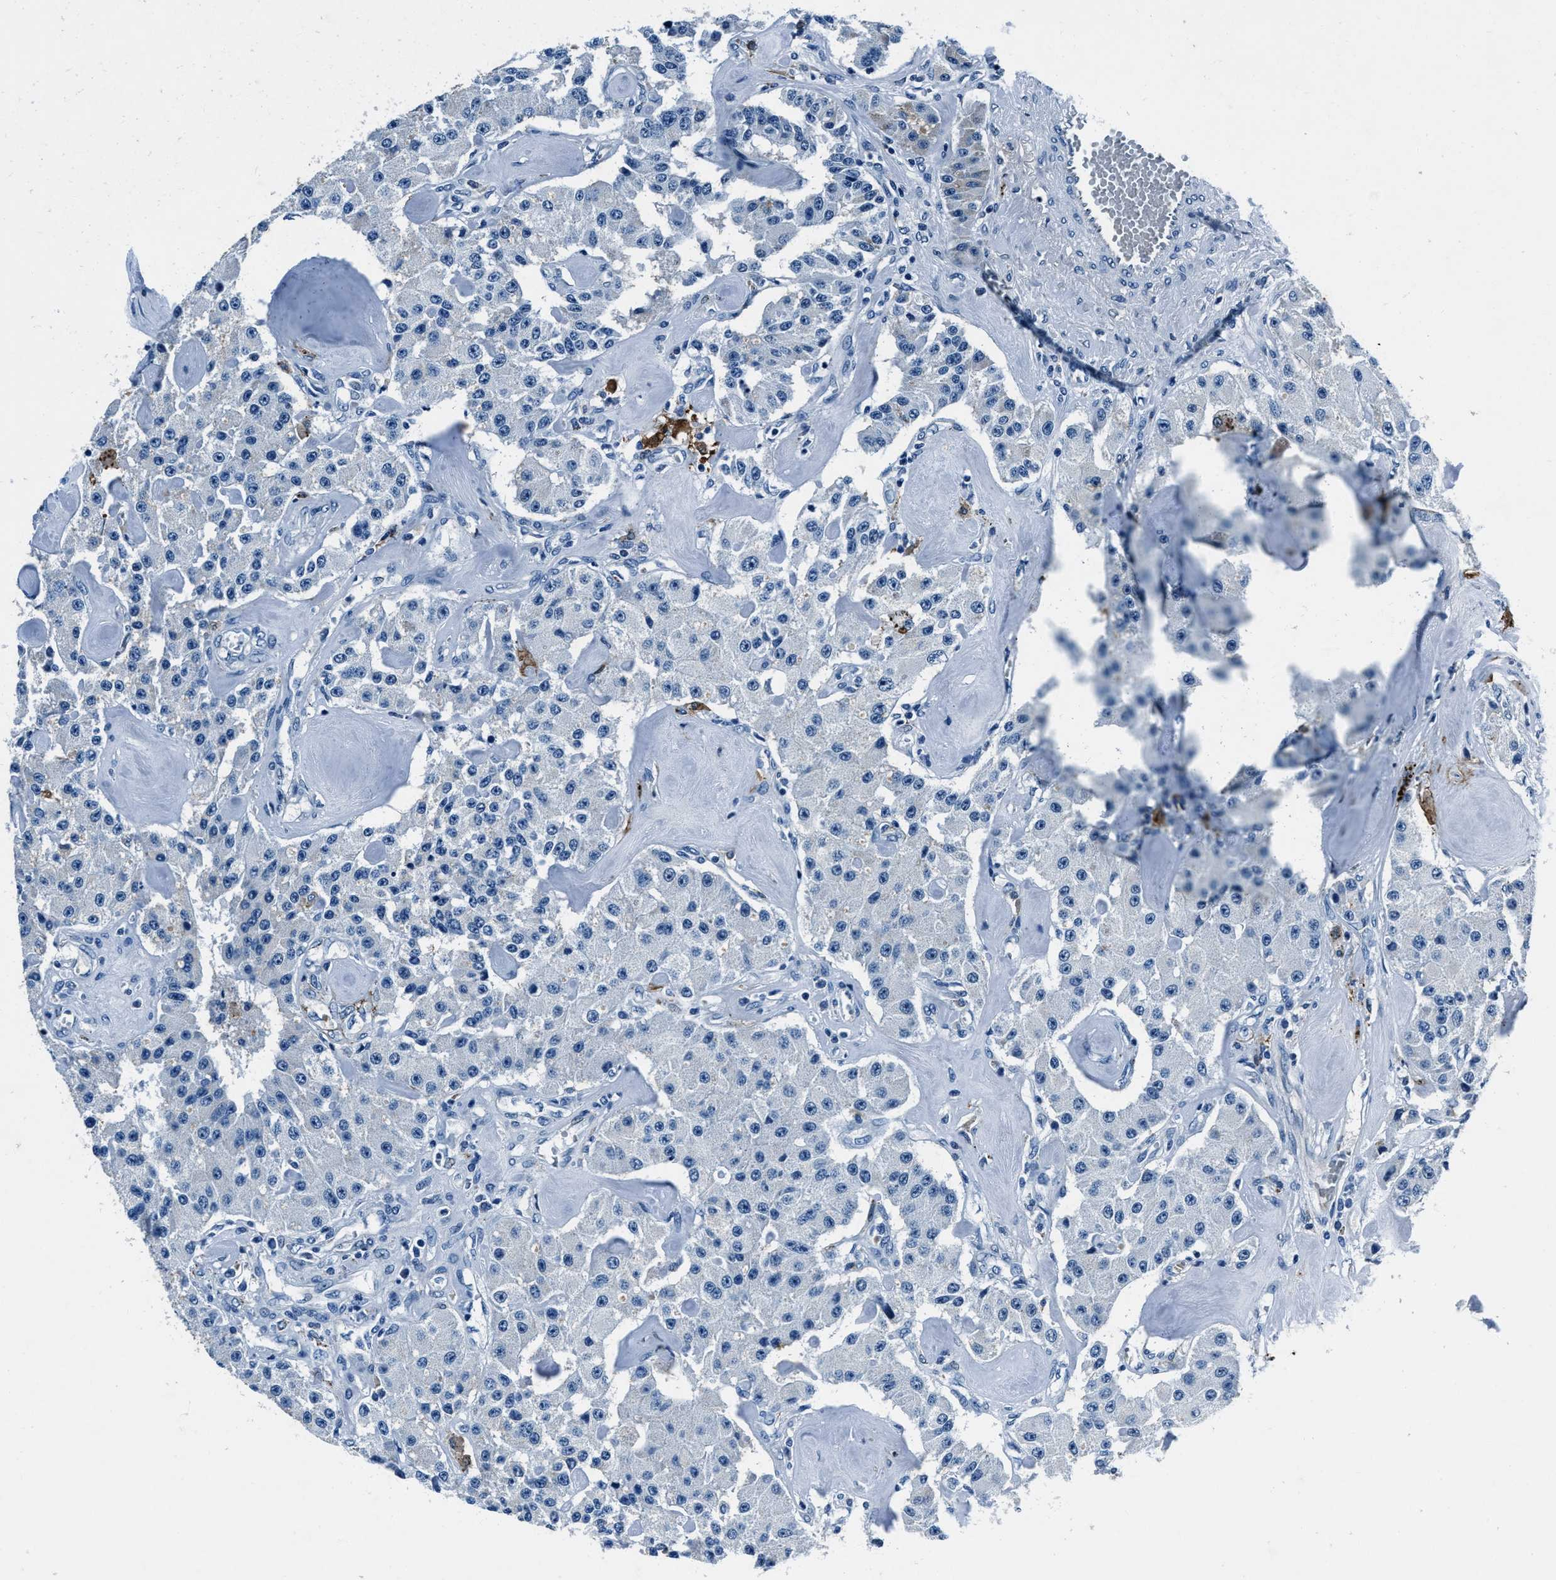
{"staining": {"intensity": "negative", "quantity": "none", "location": "none"}, "tissue": "carcinoid", "cell_type": "Tumor cells", "image_type": "cancer", "snomed": [{"axis": "morphology", "description": "Carcinoid, malignant, NOS"}, {"axis": "topography", "description": "Pancreas"}], "caption": "Immunohistochemical staining of human malignant carcinoid displays no significant staining in tumor cells.", "gene": "PTPDC1", "patient": {"sex": "male", "age": 41}}